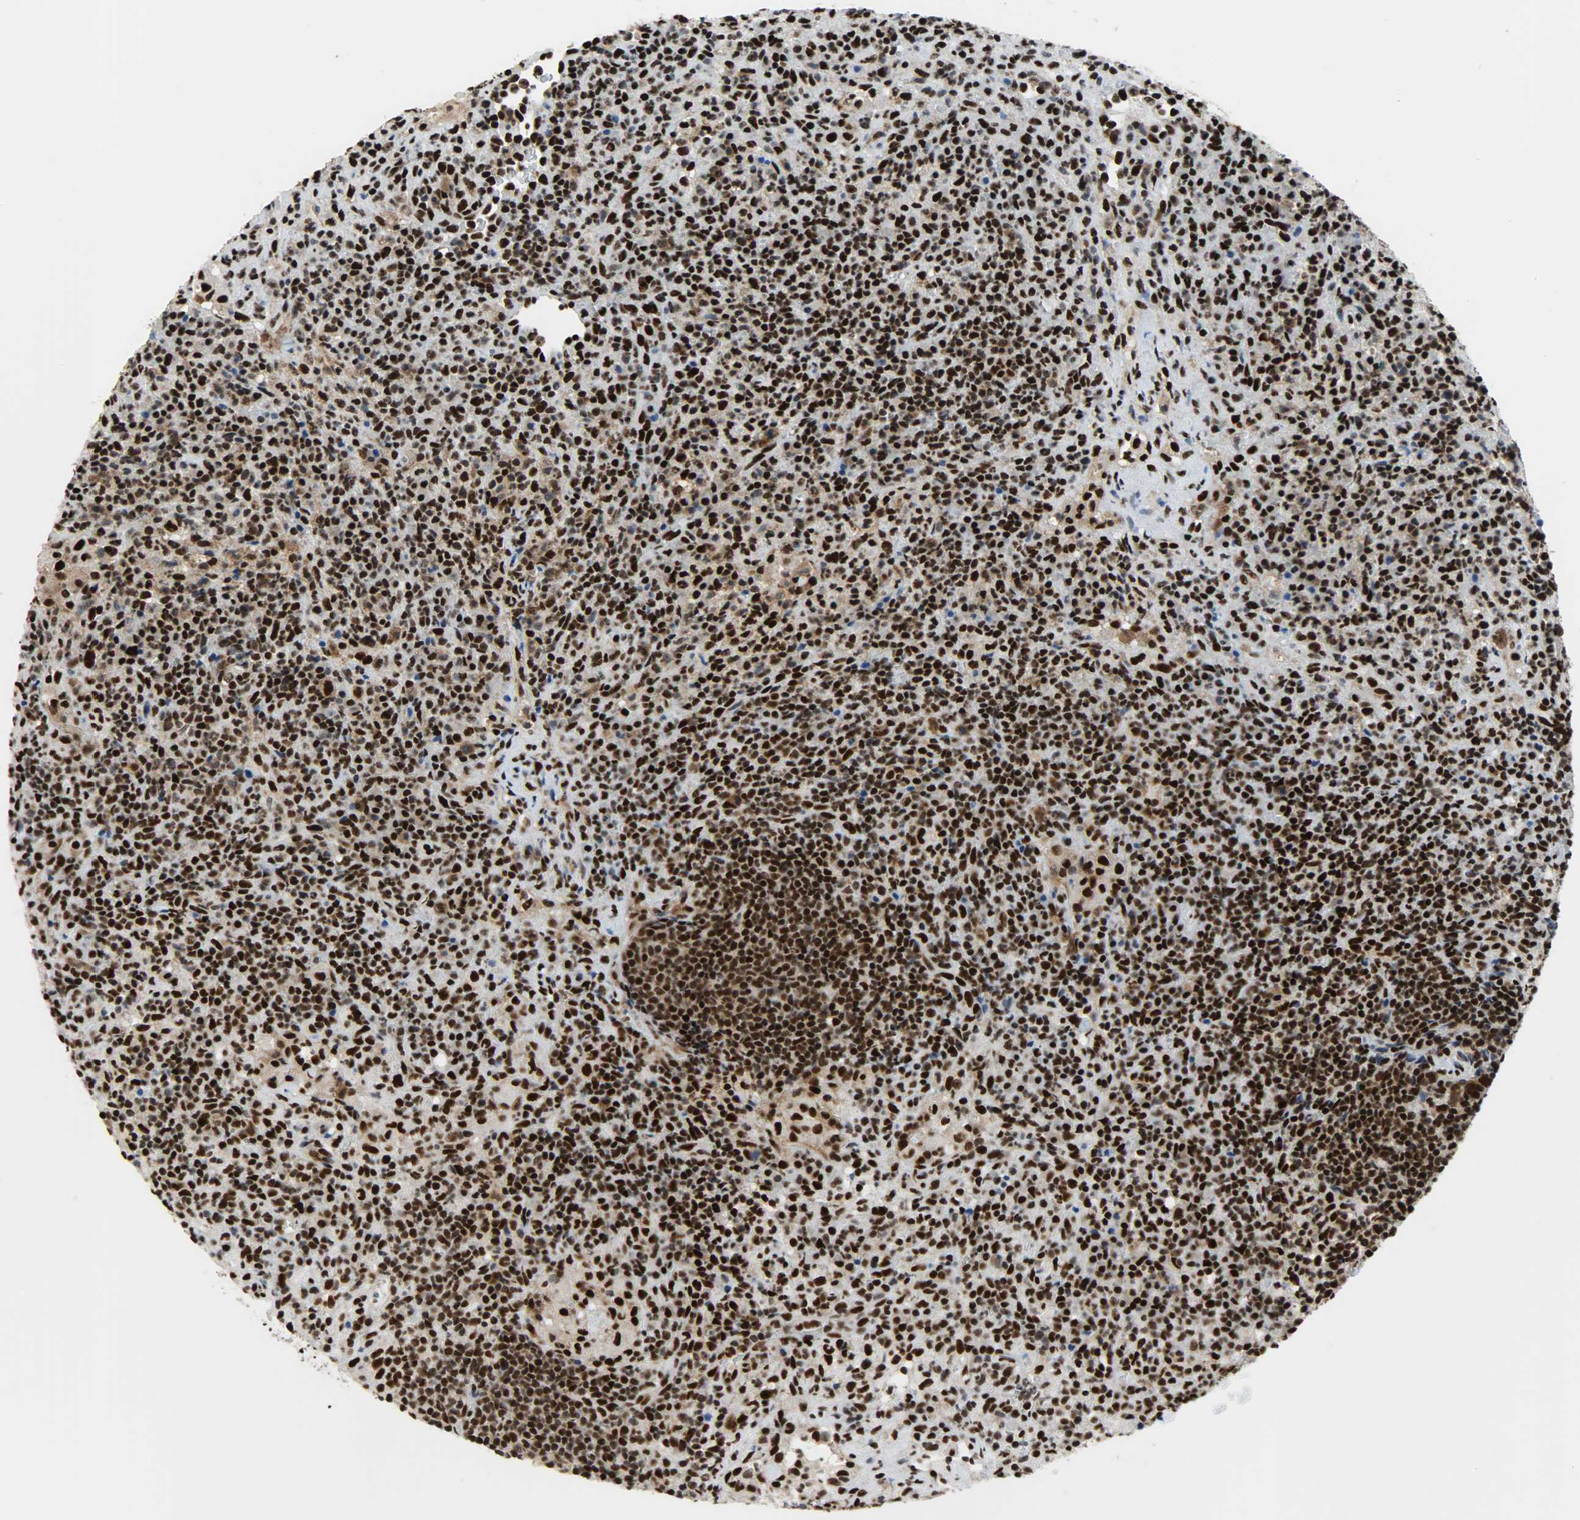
{"staining": {"intensity": "strong", "quantity": ">75%", "location": "nuclear"}, "tissue": "lymphoma", "cell_type": "Tumor cells", "image_type": "cancer", "snomed": [{"axis": "morphology", "description": "Hodgkin's disease, NOS"}, {"axis": "topography", "description": "Lymph node"}], "caption": "Tumor cells demonstrate strong nuclear positivity in about >75% of cells in Hodgkin's disease.", "gene": "SSB", "patient": {"sex": "male", "age": 65}}